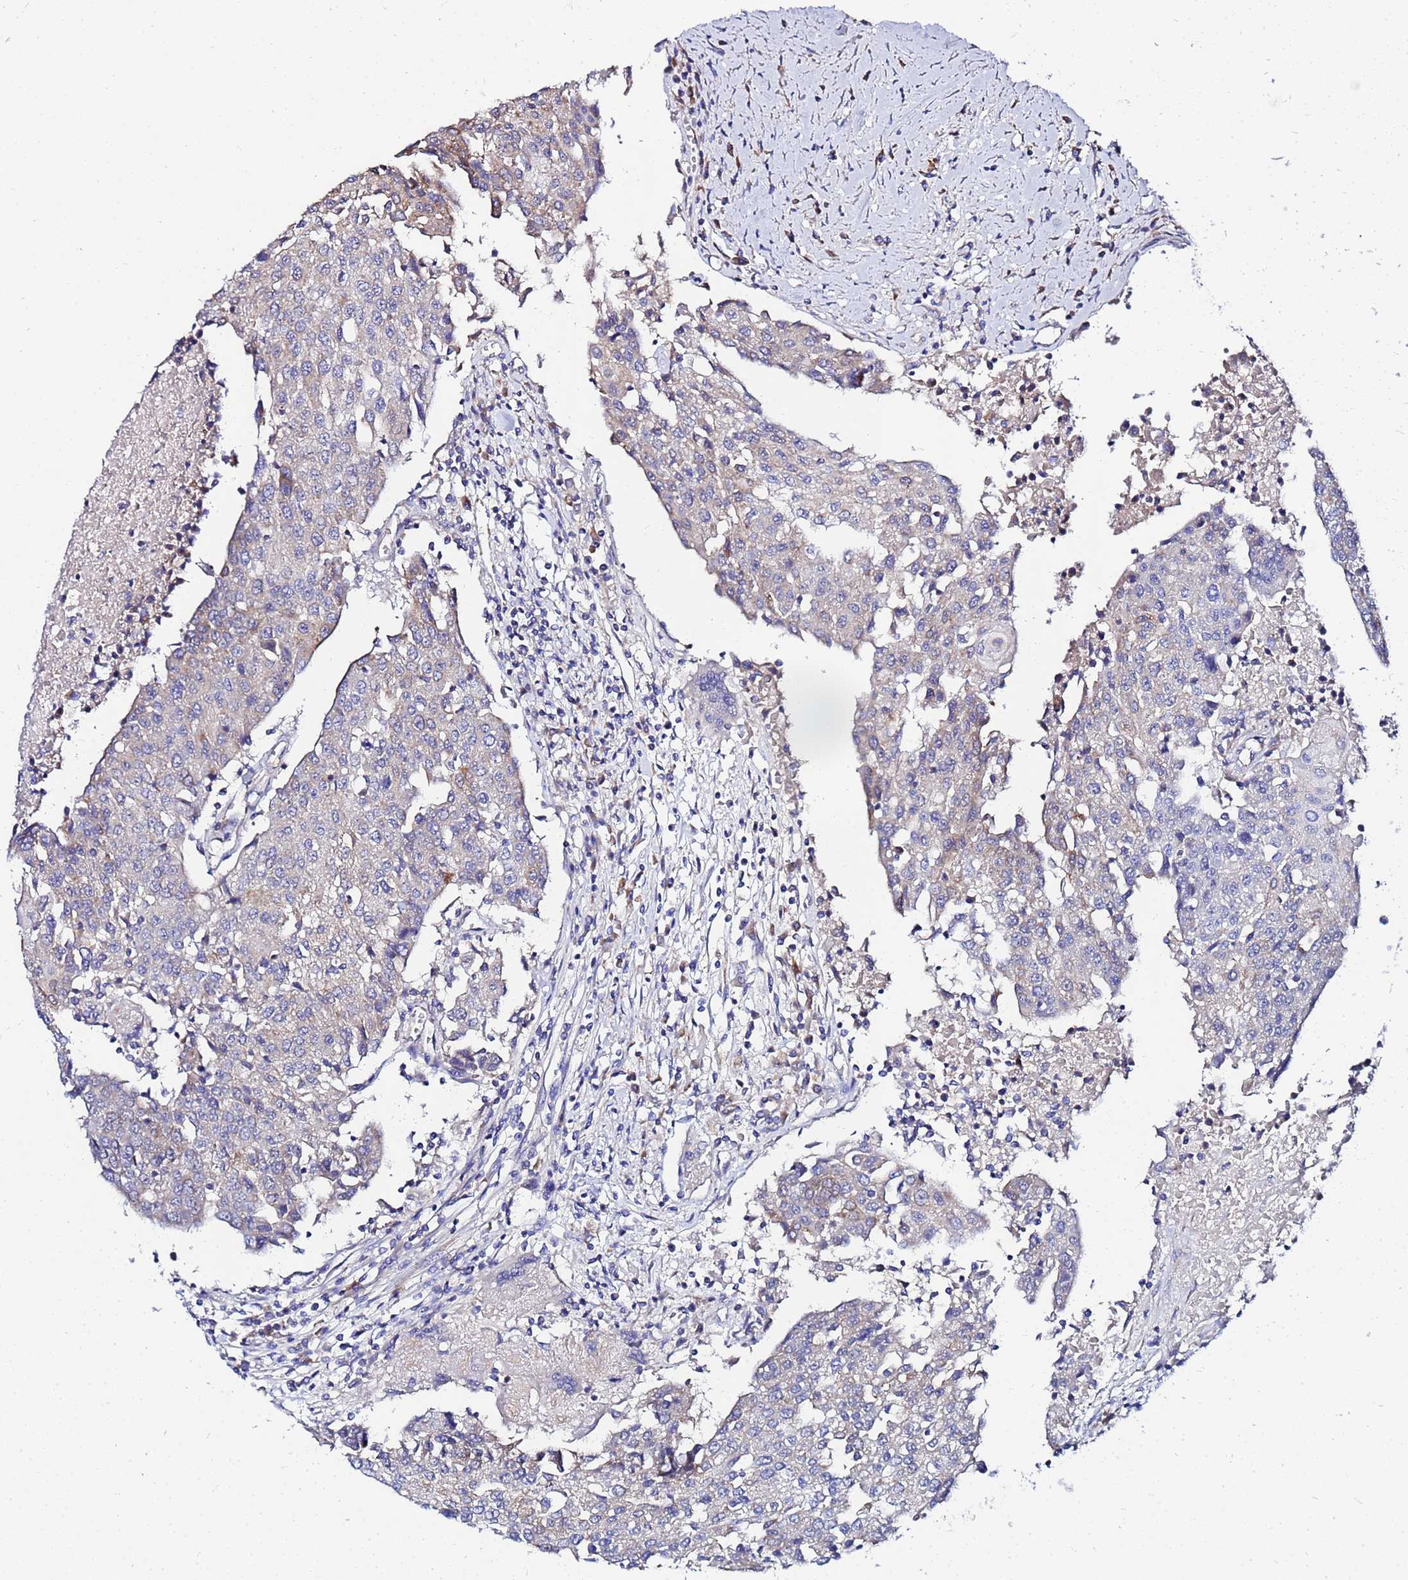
{"staining": {"intensity": "weak", "quantity": "<25%", "location": "cytoplasmic/membranous"}, "tissue": "urothelial cancer", "cell_type": "Tumor cells", "image_type": "cancer", "snomed": [{"axis": "morphology", "description": "Urothelial carcinoma, High grade"}, {"axis": "topography", "description": "Urinary bladder"}], "caption": "High power microscopy micrograph of an immunohistochemistry (IHC) photomicrograph of urothelial carcinoma (high-grade), revealing no significant staining in tumor cells. (DAB (3,3'-diaminobenzidine) immunohistochemistry with hematoxylin counter stain).", "gene": "FAHD2A", "patient": {"sex": "female", "age": 85}}